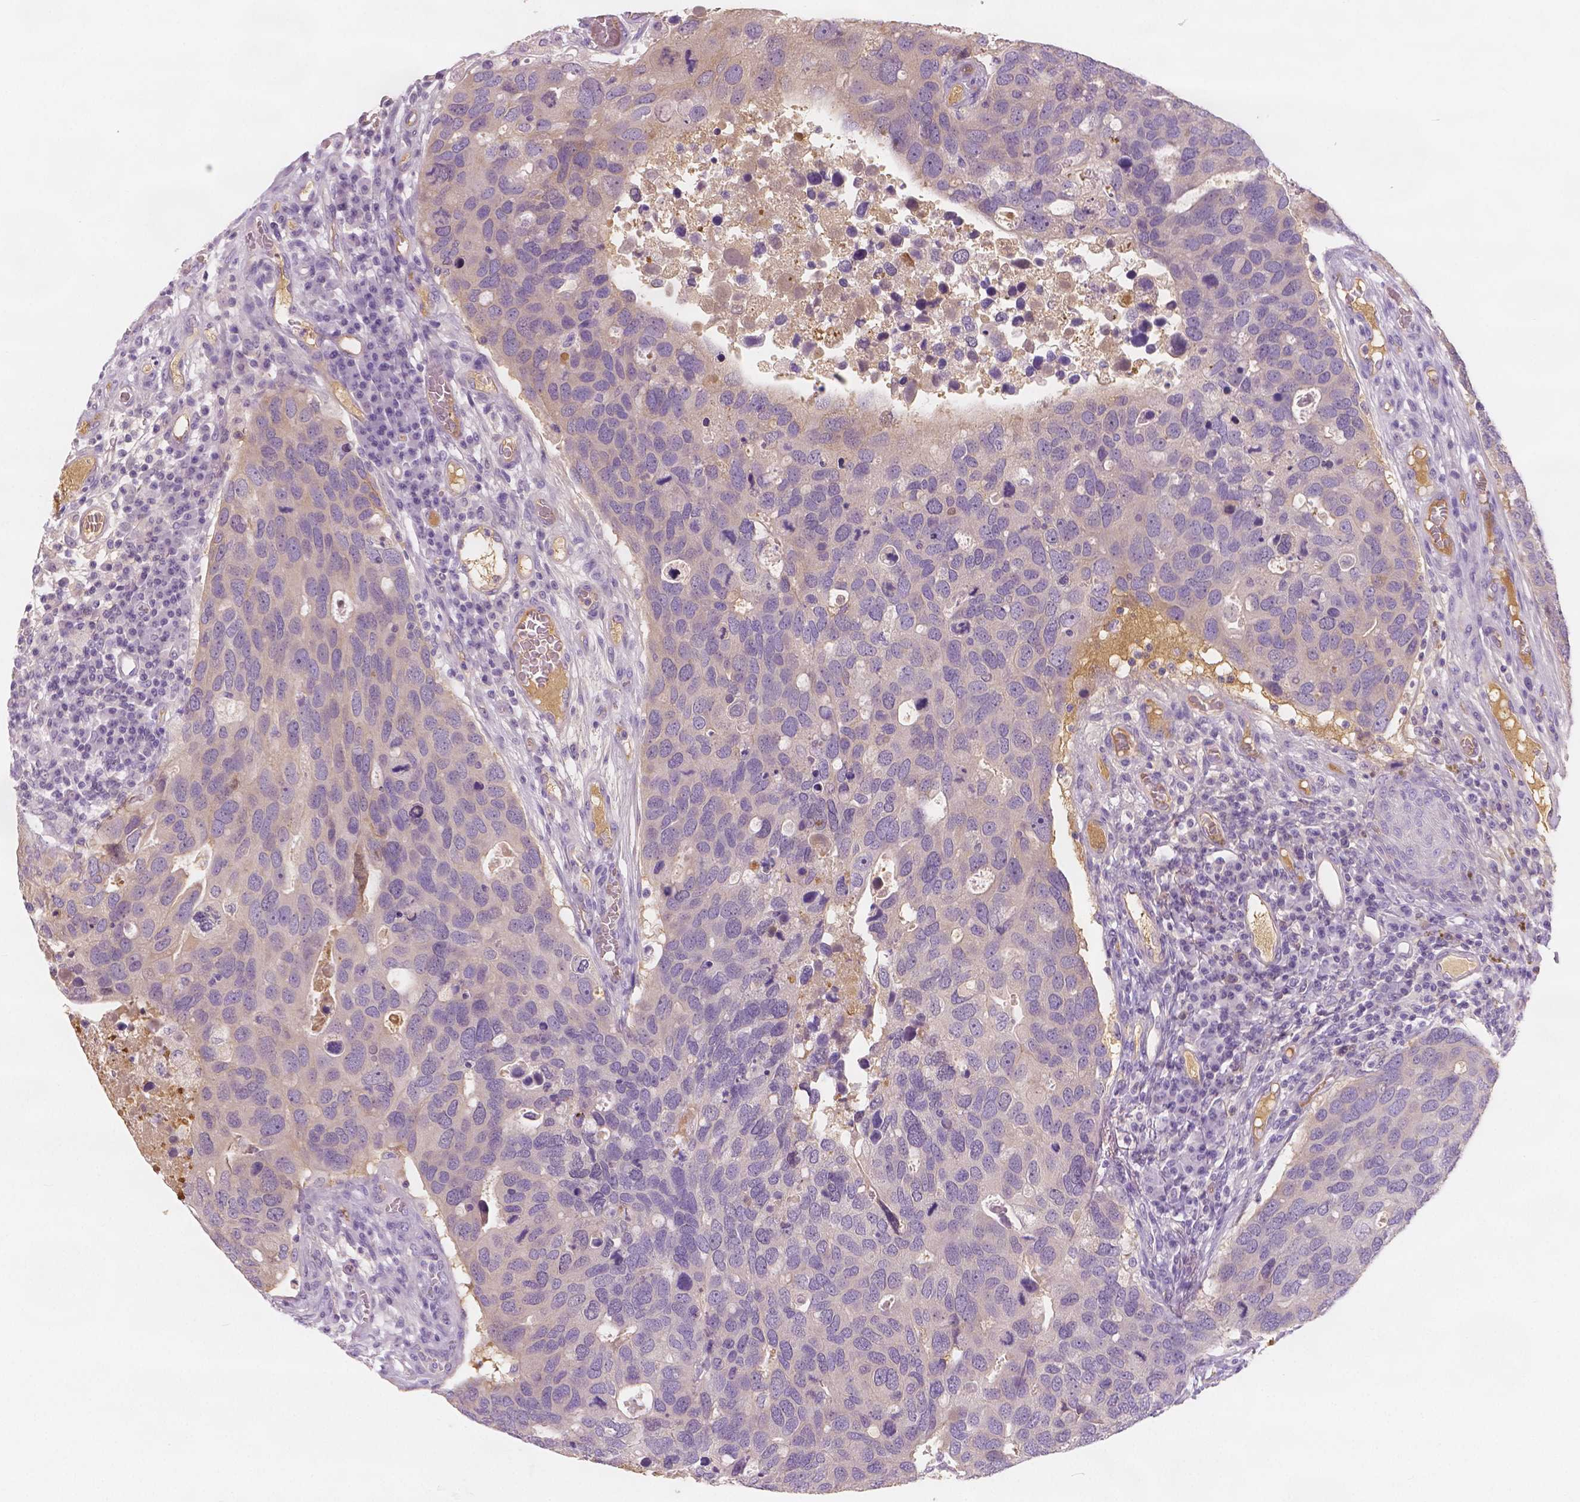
{"staining": {"intensity": "negative", "quantity": "none", "location": "none"}, "tissue": "breast cancer", "cell_type": "Tumor cells", "image_type": "cancer", "snomed": [{"axis": "morphology", "description": "Duct carcinoma"}, {"axis": "topography", "description": "Breast"}], "caption": "DAB (3,3'-diaminobenzidine) immunohistochemical staining of human breast cancer reveals no significant positivity in tumor cells.", "gene": "APOA4", "patient": {"sex": "female", "age": 83}}